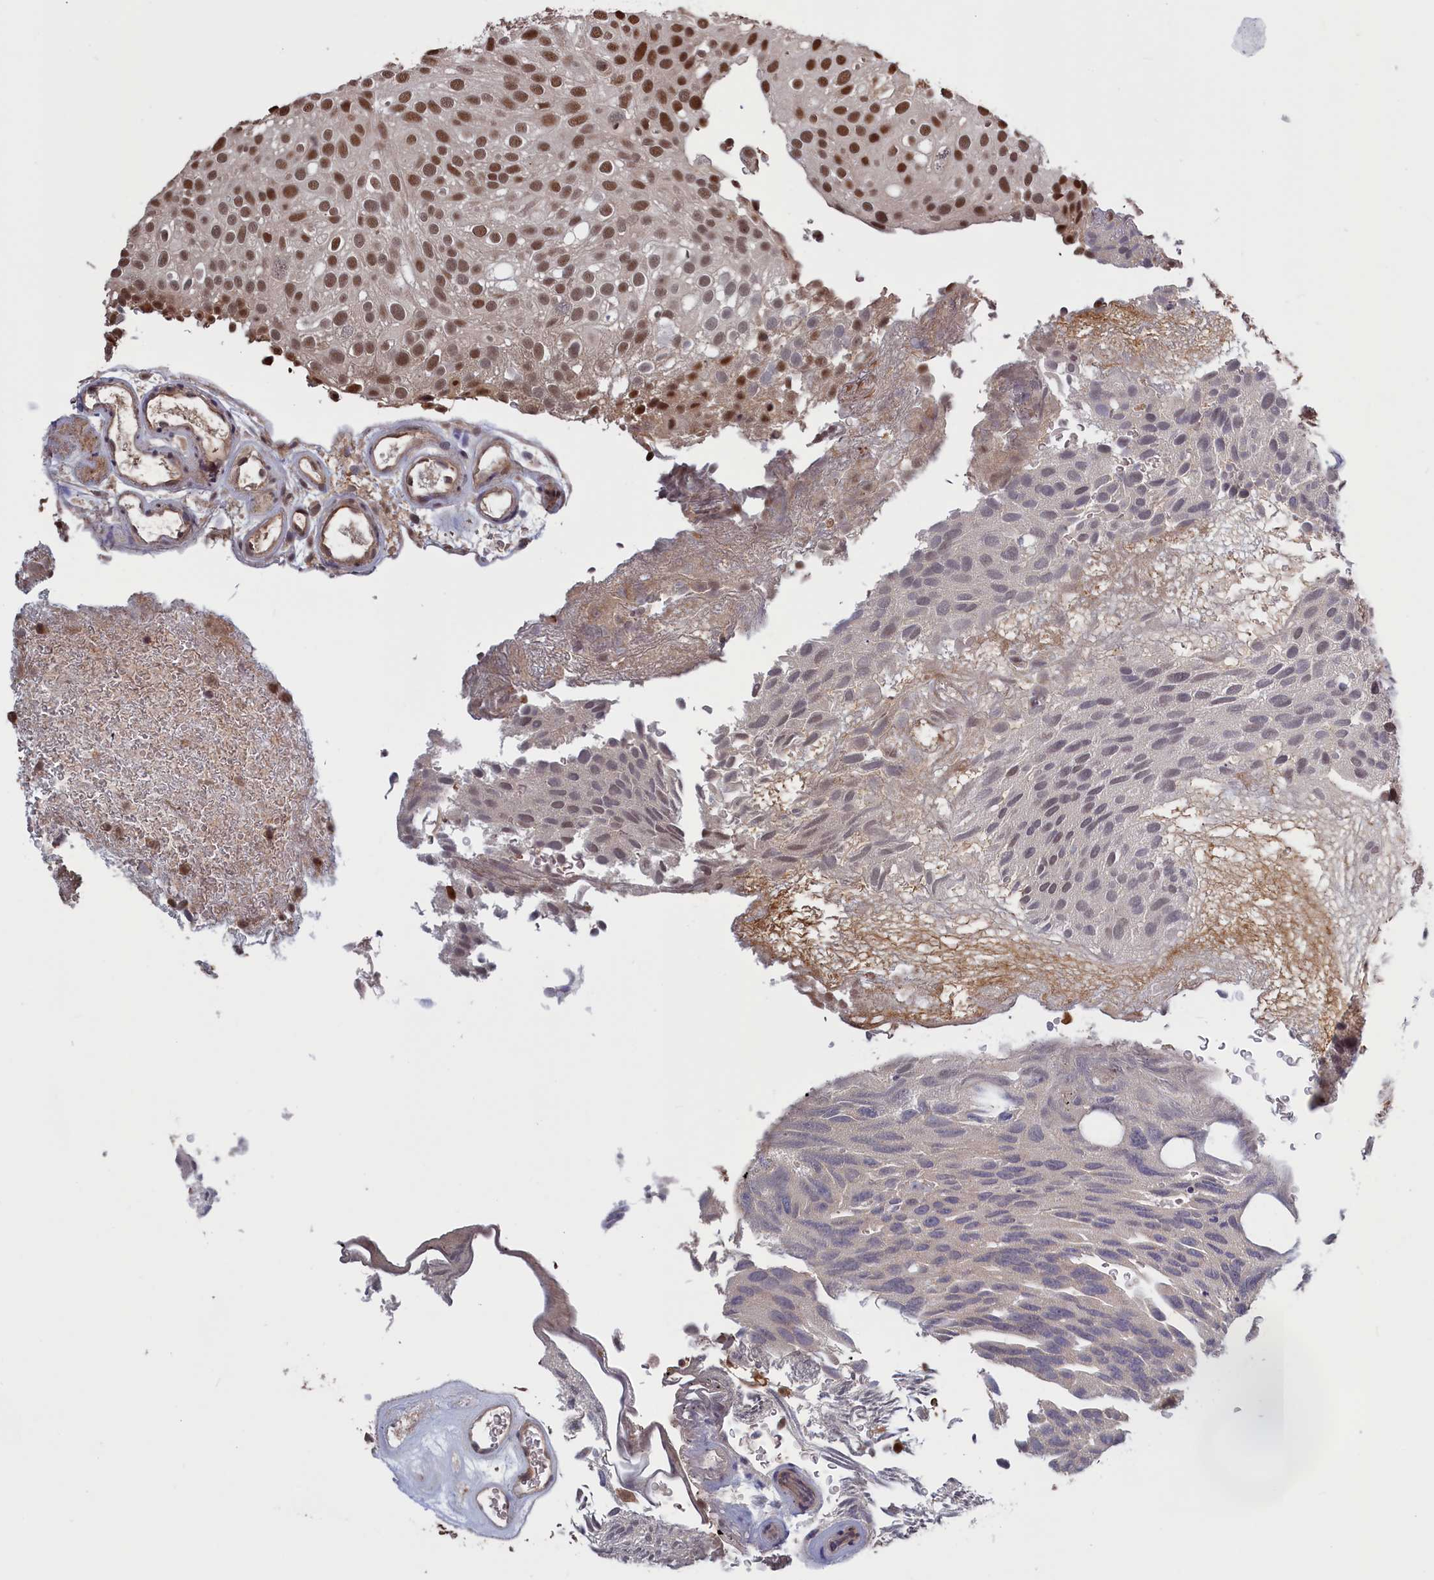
{"staining": {"intensity": "moderate", "quantity": ">75%", "location": "nuclear"}, "tissue": "urothelial cancer", "cell_type": "Tumor cells", "image_type": "cancer", "snomed": [{"axis": "morphology", "description": "Urothelial carcinoma, Low grade"}, {"axis": "topography", "description": "Urinary bladder"}], "caption": "IHC histopathology image of human urothelial cancer stained for a protein (brown), which demonstrates medium levels of moderate nuclear staining in about >75% of tumor cells.", "gene": "PLP2", "patient": {"sex": "male", "age": 78}}